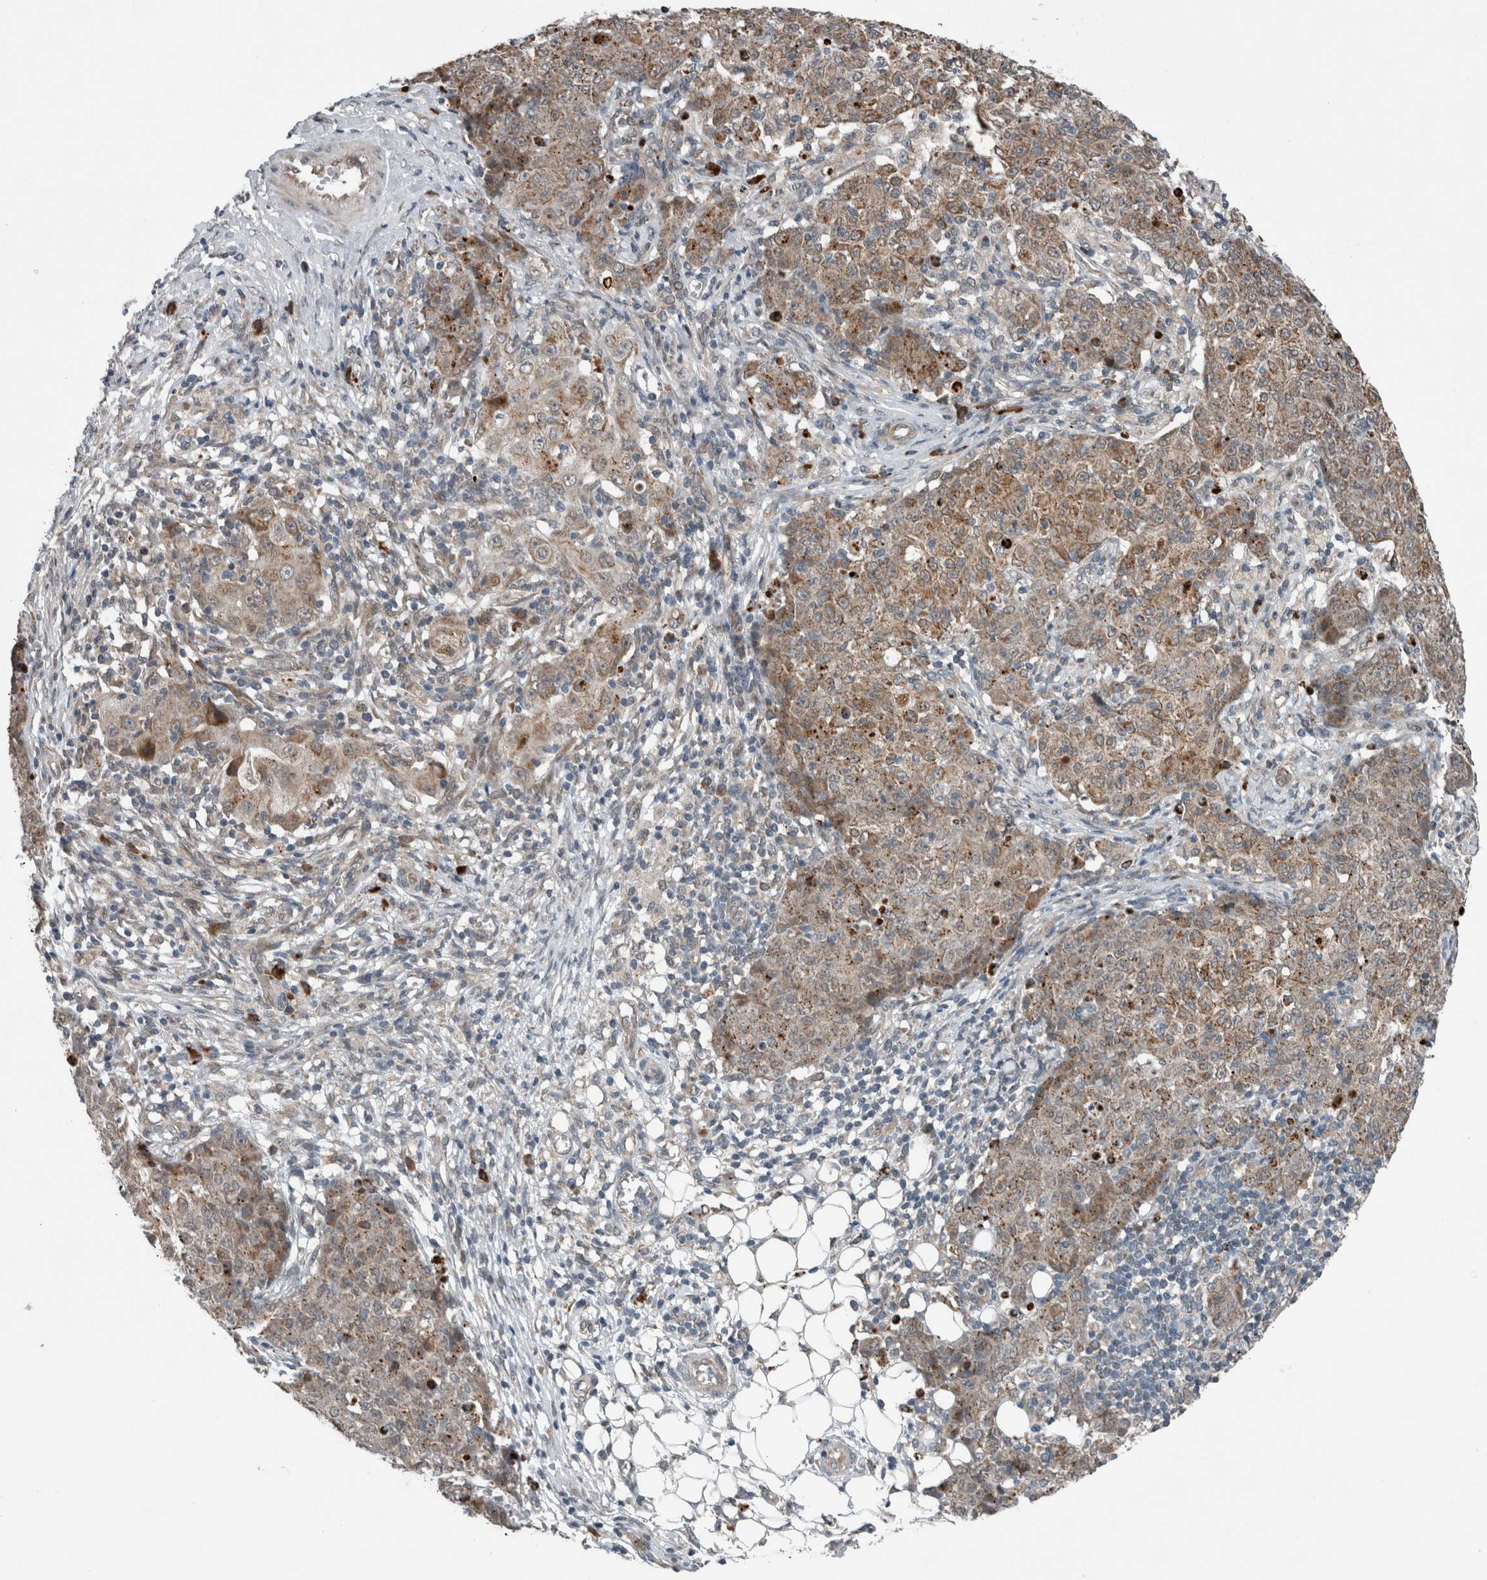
{"staining": {"intensity": "moderate", "quantity": "25%-75%", "location": "cytoplasmic/membranous"}, "tissue": "ovarian cancer", "cell_type": "Tumor cells", "image_type": "cancer", "snomed": [{"axis": "morphology", "description": "Carcinoma, endometroid"}, {"axis": "topography", "description": "Ovary"}], "caption": "DAB (3,3'-diaminobenzidine) immunohistochemical staining of human ovarian cancer displays moderate cytoplasmic/membranous protein expression in about 25%-75% of tumor cells.", "gene": "GBA2", "patient": {"sex": "female", "age": 42}}